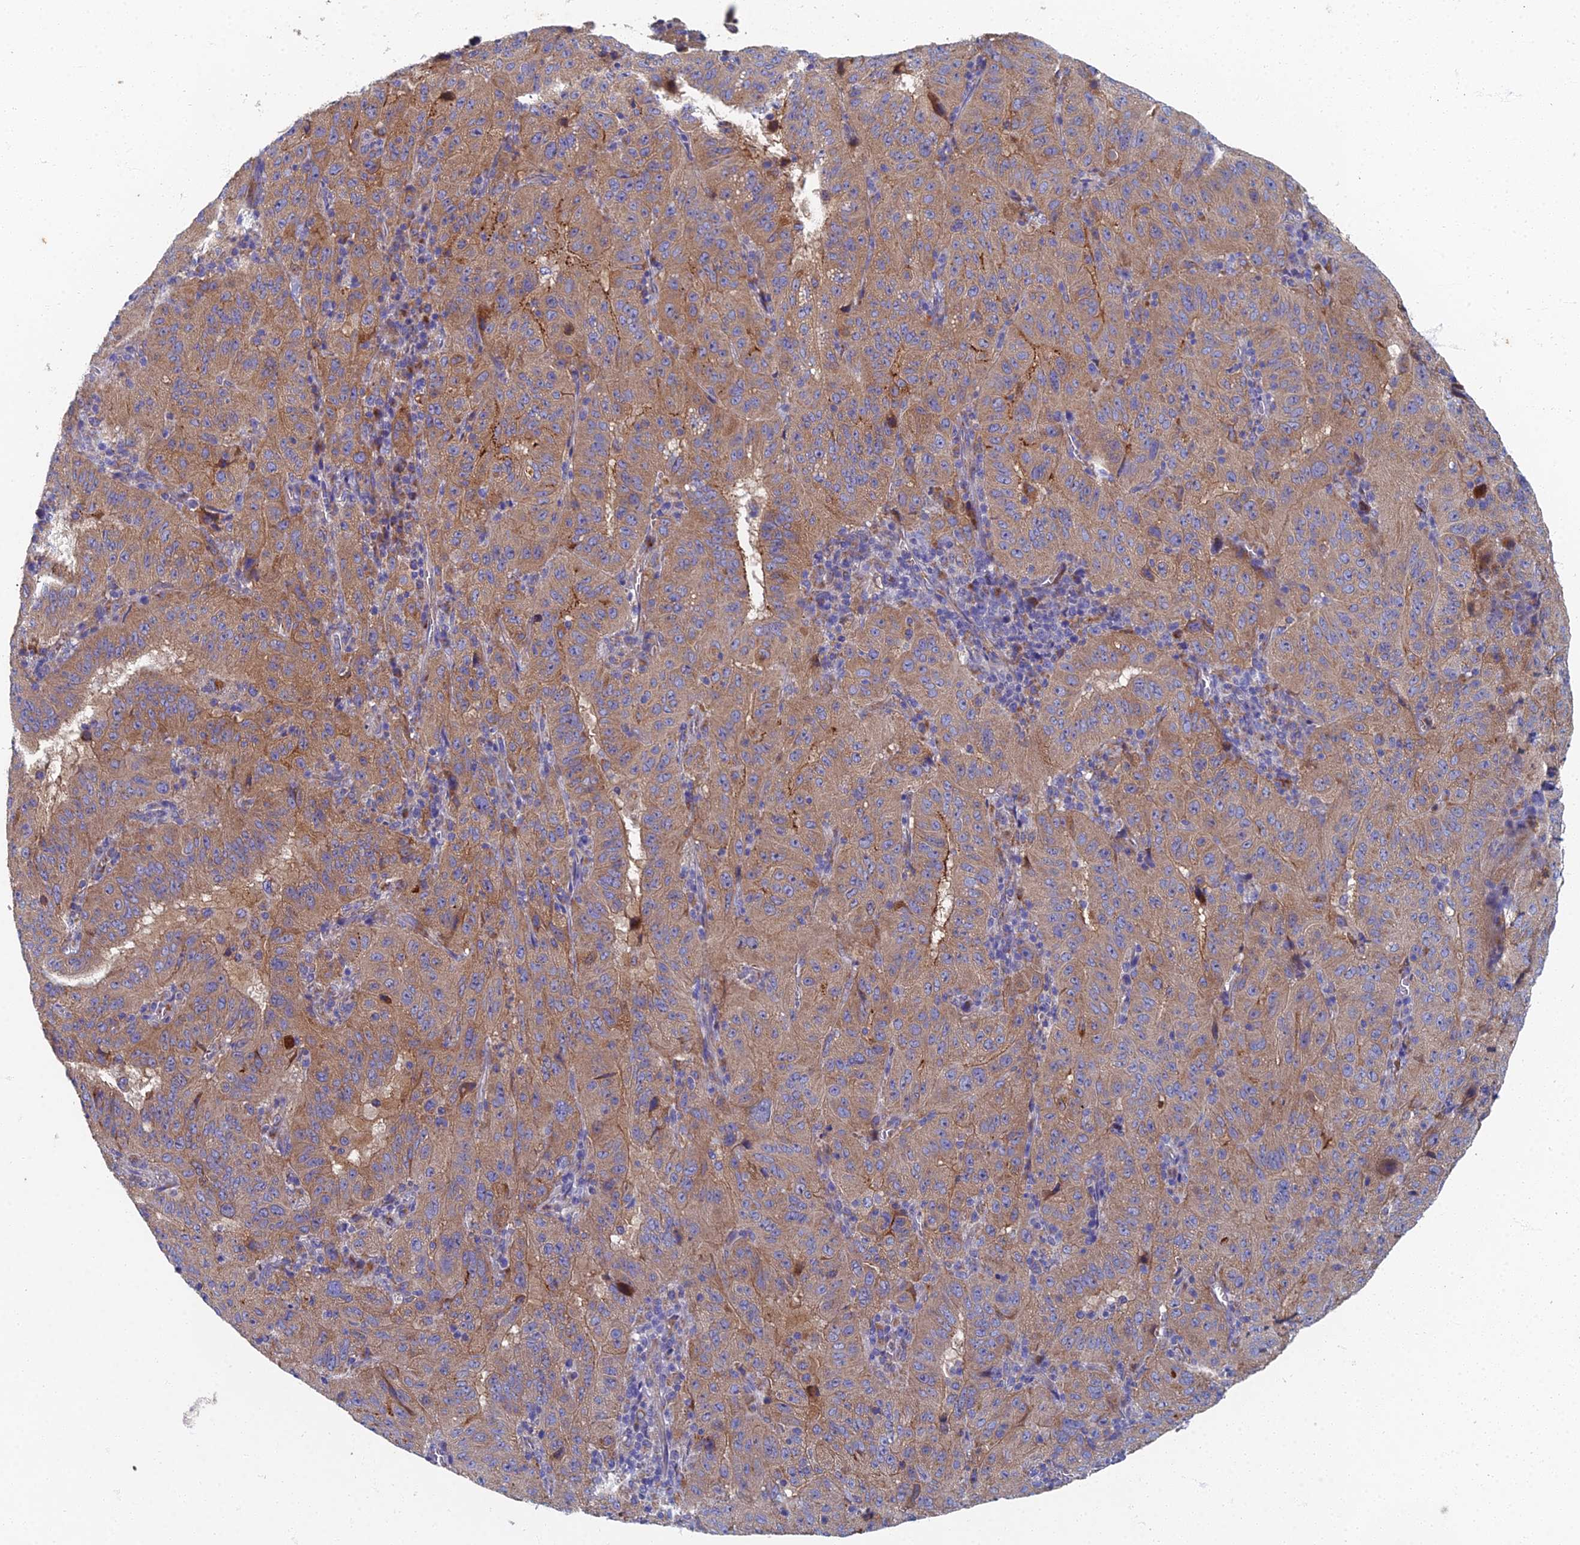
{"staining": {"intensity": "moderate", "quantity": ">75%", "location": "cytoplasmic/membranous"}, "tissue": "pancreatic cancer", "cell_type": "Tumor cells", "image_type": "cancer", "snomed": [{"axis": "morphology", "description": "Adenocarcinoma, NOS"}, {"axis": "topography", "description": "Pancreas"}], "caption": "Immunohistochemistry (IHC) histopathology image of adenocarcinoma (pancreatic) stained for a protein (brown), which displays medium levels of moderate cytoplasmic/membranous expression in about >75% of tumor cells.", "gene": "RNASEK", "patient": {"sex": "male", "age": 63}}